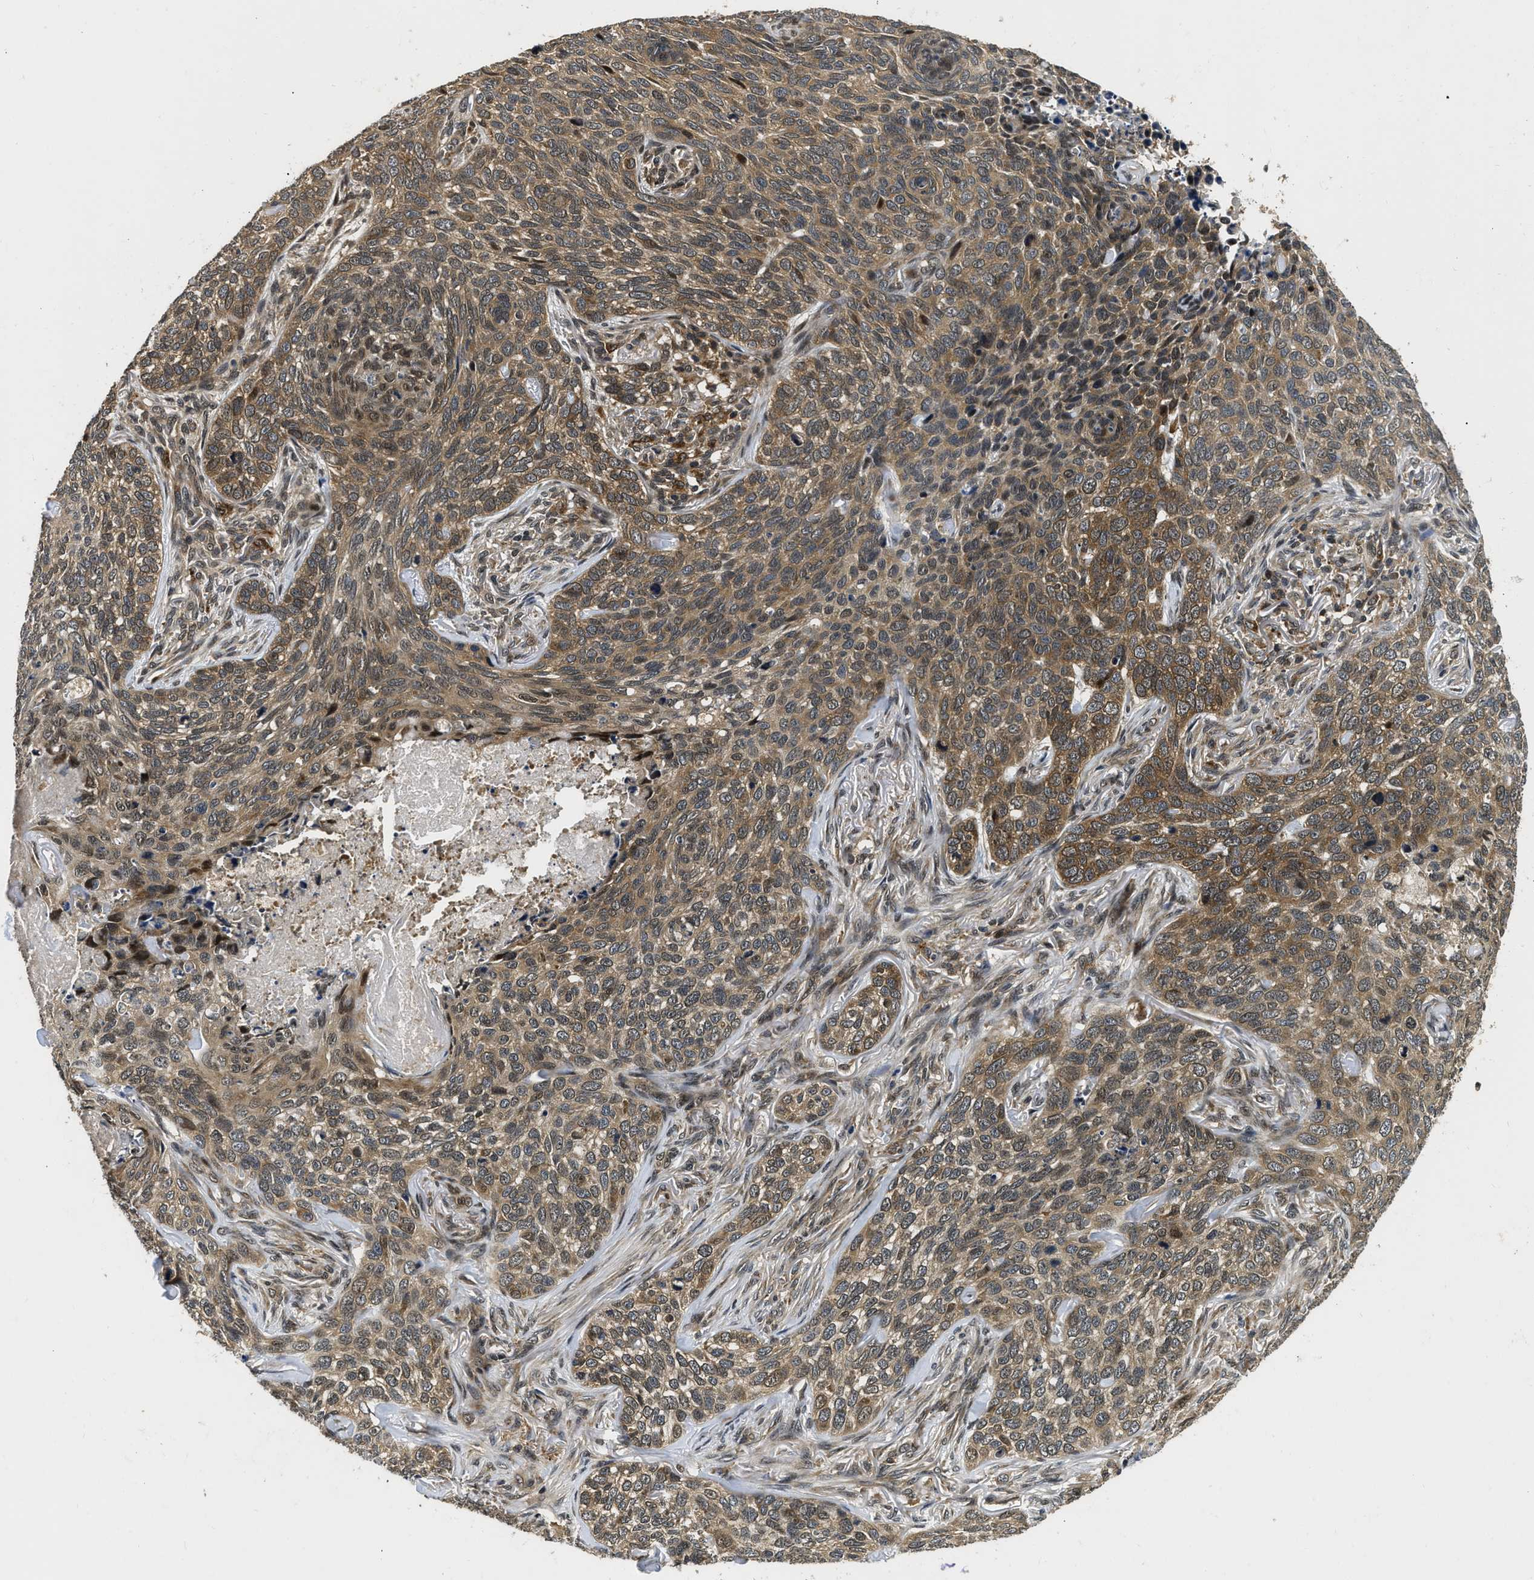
{"staining": {"intensity": "moderate", "quantity": ">75%", "location": "cytoplasmic/membranous"}, "tissue": "skin cancer", "cell_type": "Tumor cells", "image_type": "cancer", "snomed": [{"axis": "morphology", "description": "Basal cell carcinoma"}, {"axis": "topography", "description": "Skin"}], "caption": "Human skin cancer (basal cell carcinoma) stained with a protein marker shows moderate staining in tumor cells.", "gene": "ADSL", "patient": {"sex": "female", "age": 64}}